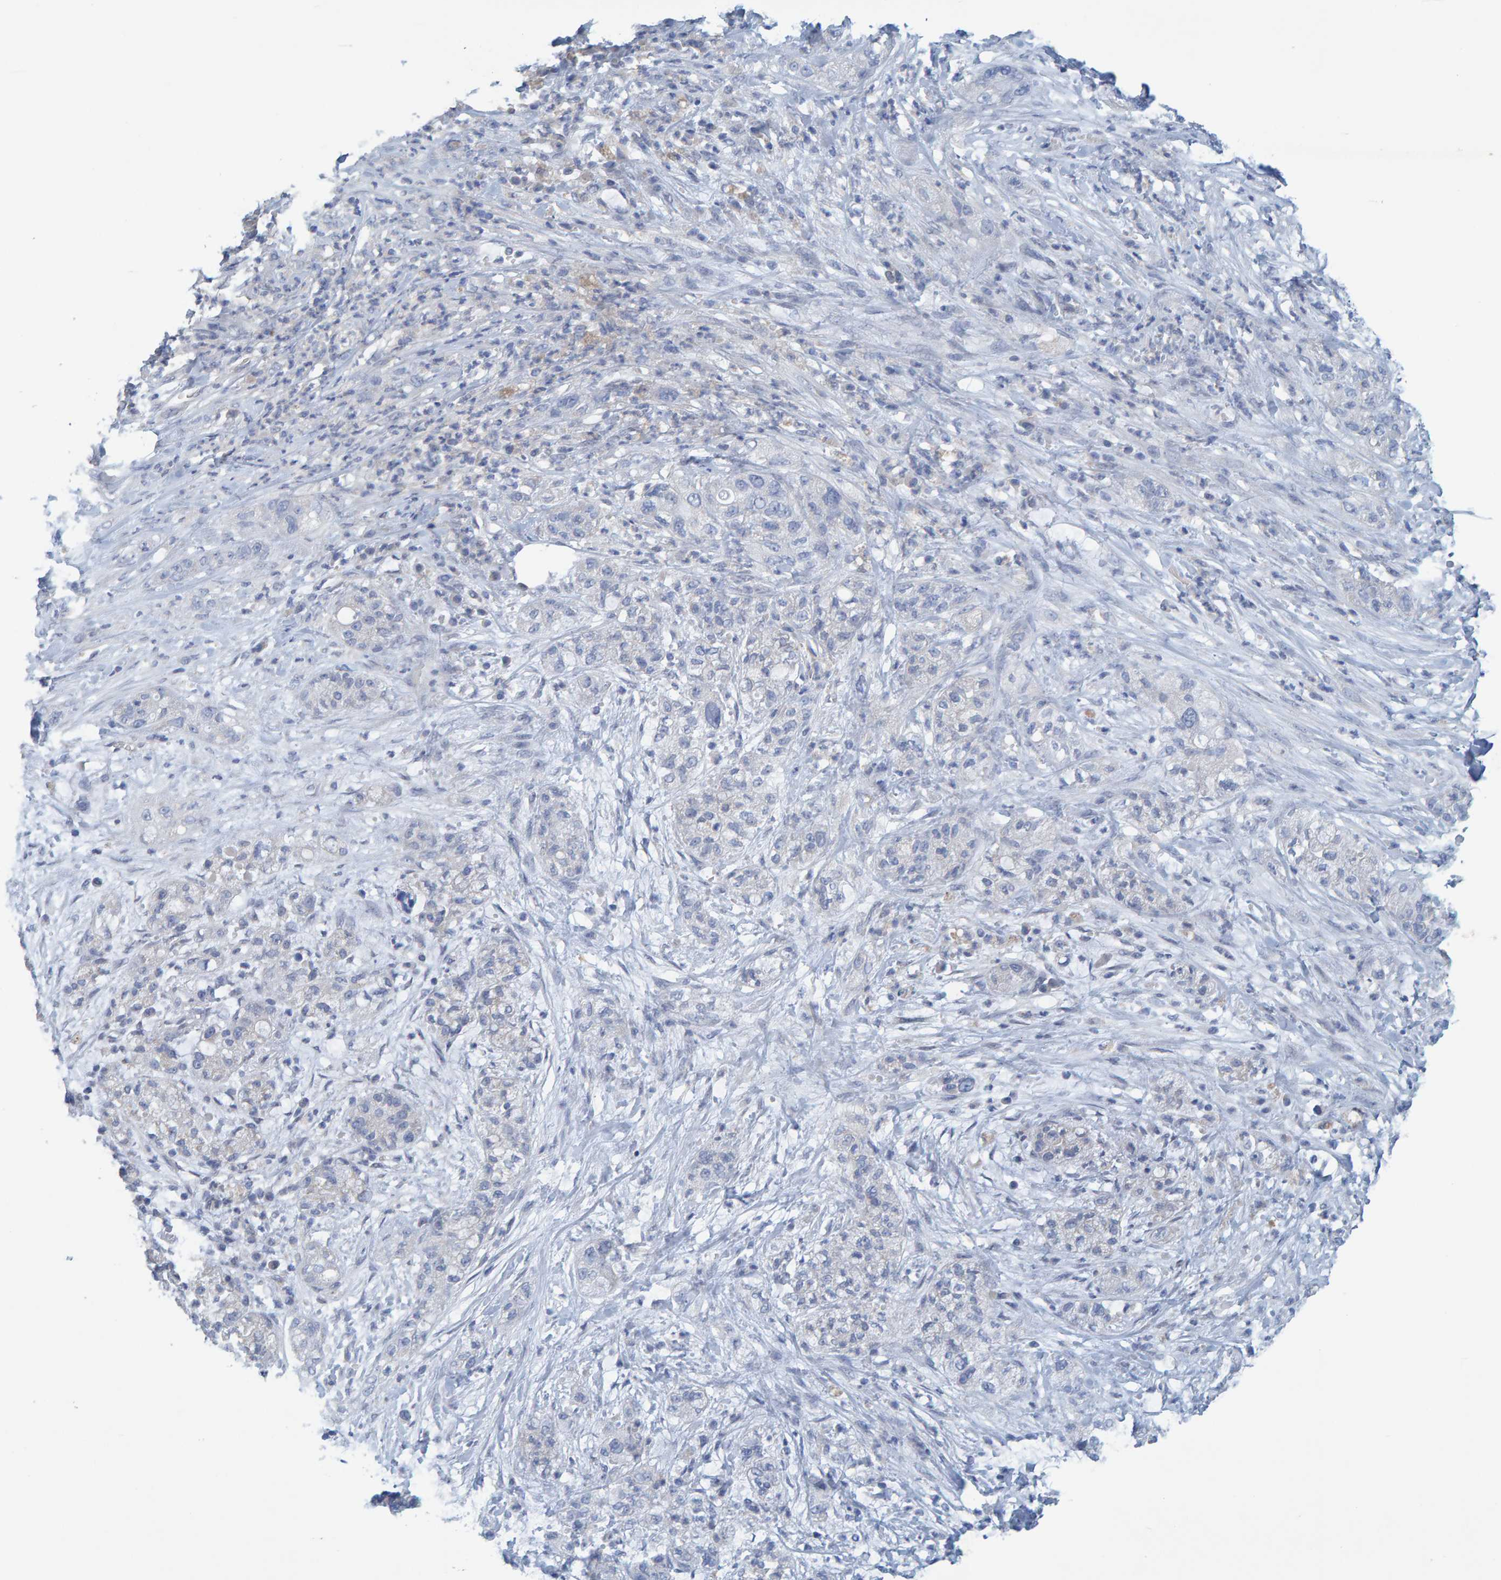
{"staining": {"intensity": "negative", "quantity": "none", "location": "none"}, "tissue": "pancreatic cancer", "cell_type": "Tumor cells", "image_type": "cancer", "snomed": [{"axis": "morphology", "description": "Adenocarcinoma, NOS"}, {"axis": "topography", "description": "Pancreas"}], "caption": "Pancreatic cancer stained for a protein using immunohistochemistry (IHC) exhibits no positivity tumor cells.", "gene": "ALAD", "patient": {"sex": "female", "age": 78}}